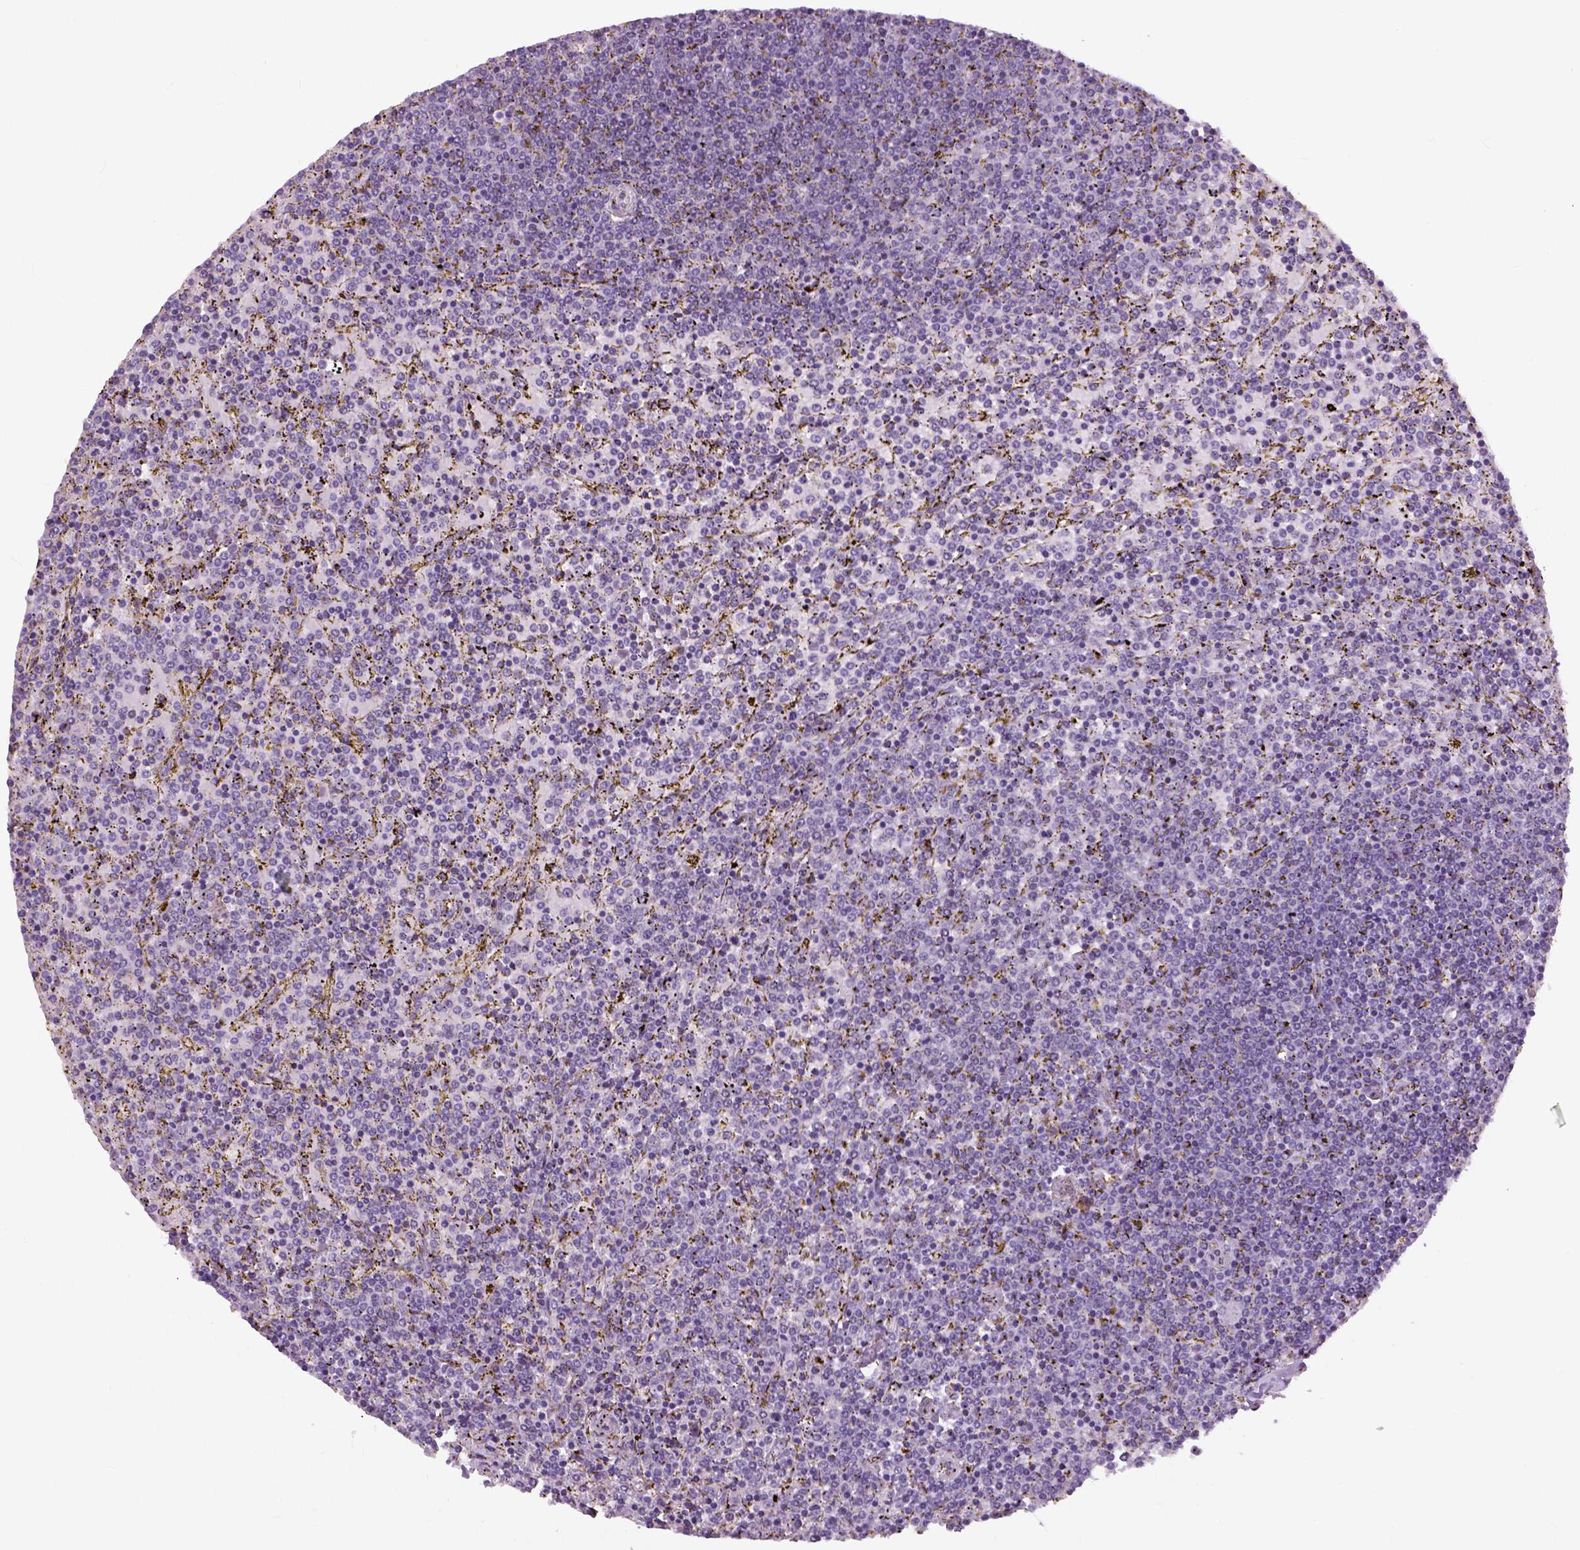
{"staining": {"intensity": "negative", "quantity": "none", "location": "none"}, "tissue": "lymphoma", "cell_type": "Tumor cells", "image_type": "cancer", "snomed": [{"axis": "morphology", "description": "Malignant lymphoma, non-Hodgkin's type, Low grade"}, {"axis": "topography", "description": "Spleen"}], "caption": "Immunohistochemical staining of human low-grade malignant lymphoma, non-Hodgkin's type shows no significant positivity in tumor cells.", "gene": "NECAB1", "patient": {"sex": "female", "age": 77}}